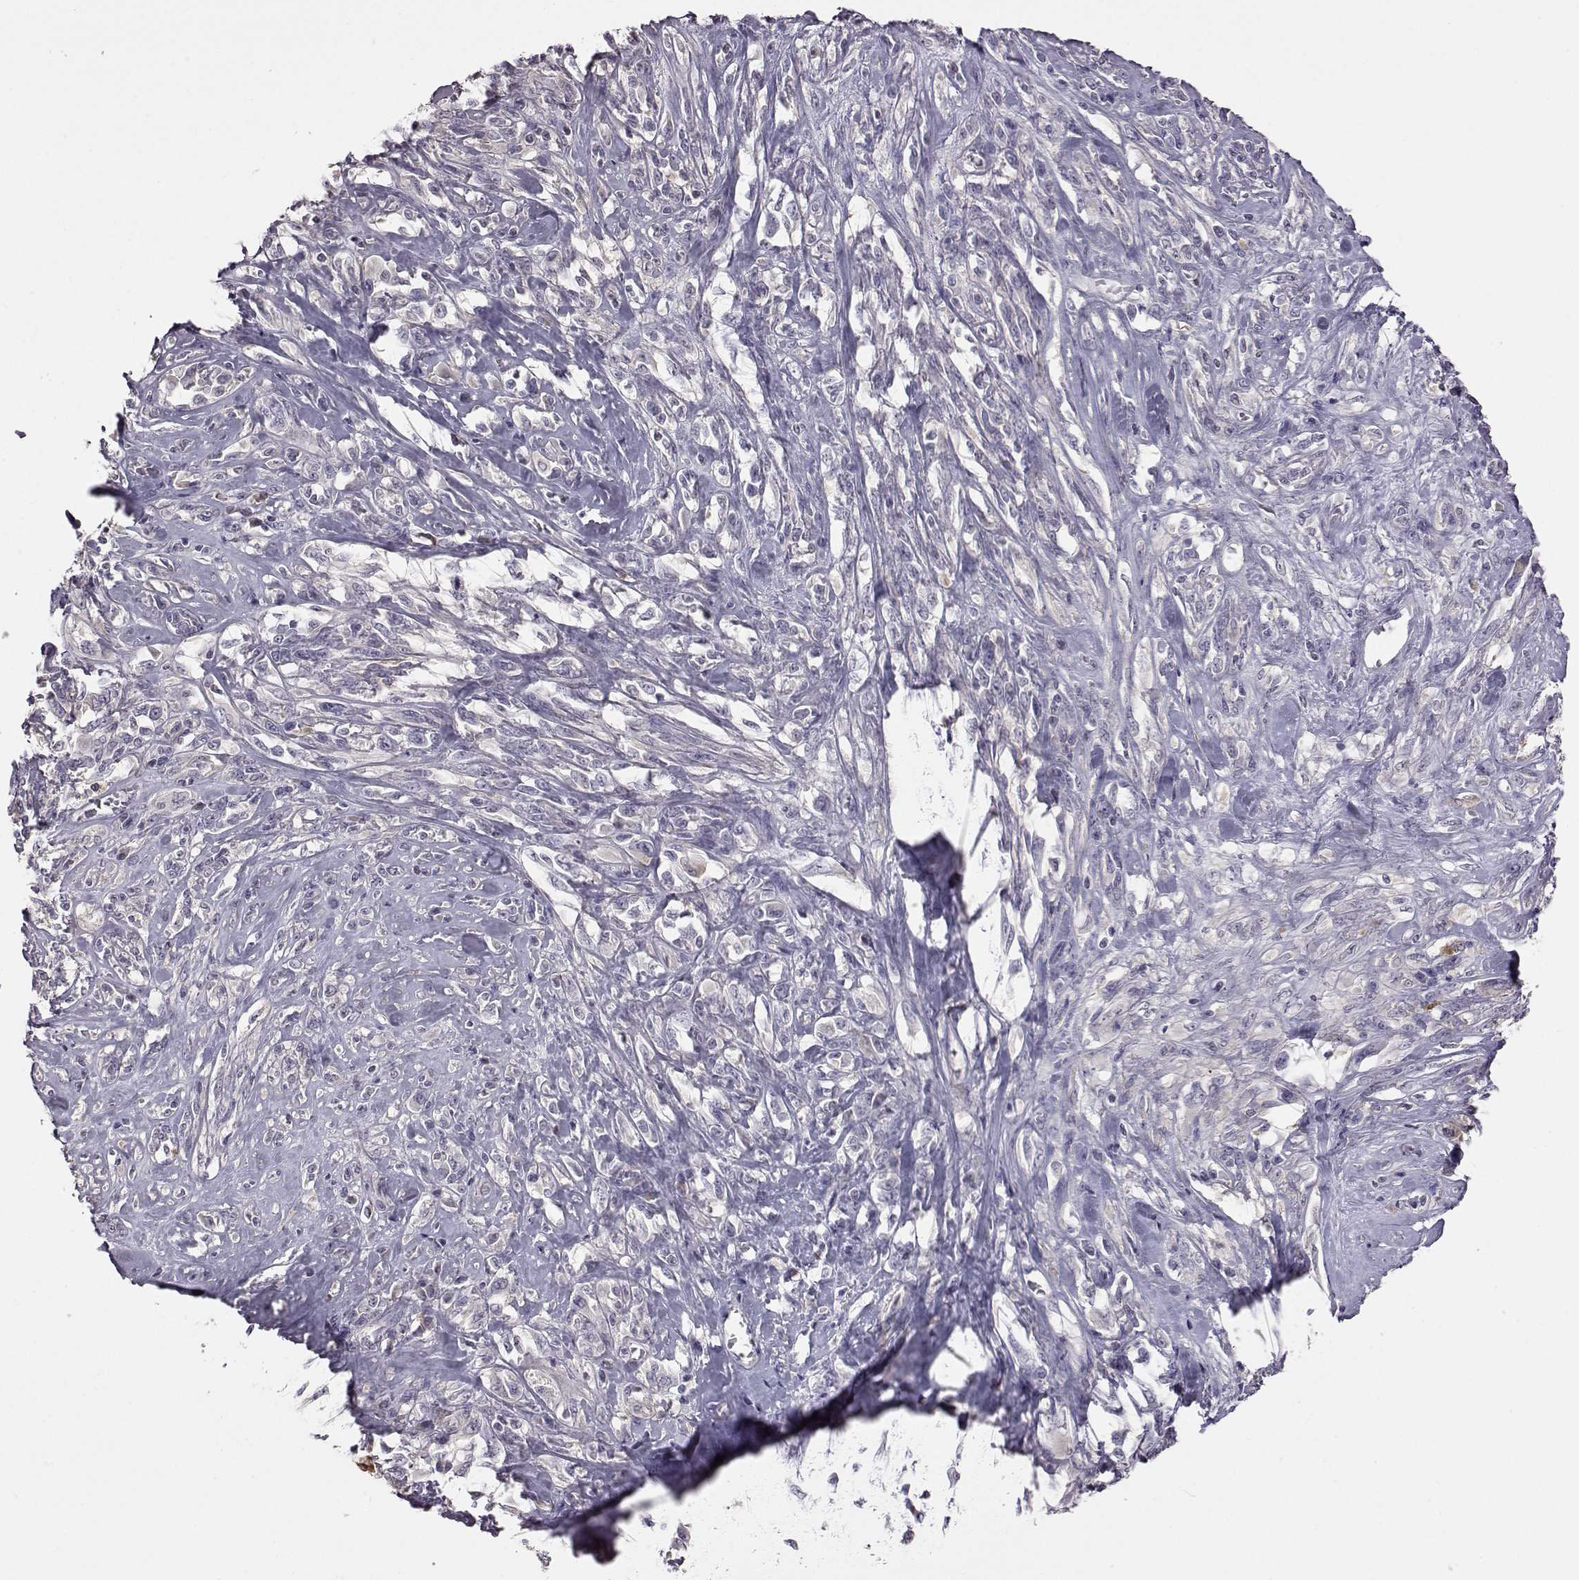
{"staining": {"intensity": "negative", "quantity": "none", "location": "none"}, "tissue": "melanoma", "cell_type": "Tumor cells", "image_type": "cancer", "snomed": [{"axis": "morphology", "description": "Malignant melanoma, NOS"}, {"axis": "topography", "description": "Skin"}], "caption": "Photomicrograph shows no significant protein positivity in tumor cells of melanoma.", "gene": "ADGRG2", "patient": {"sex": "female", "age": 91}}